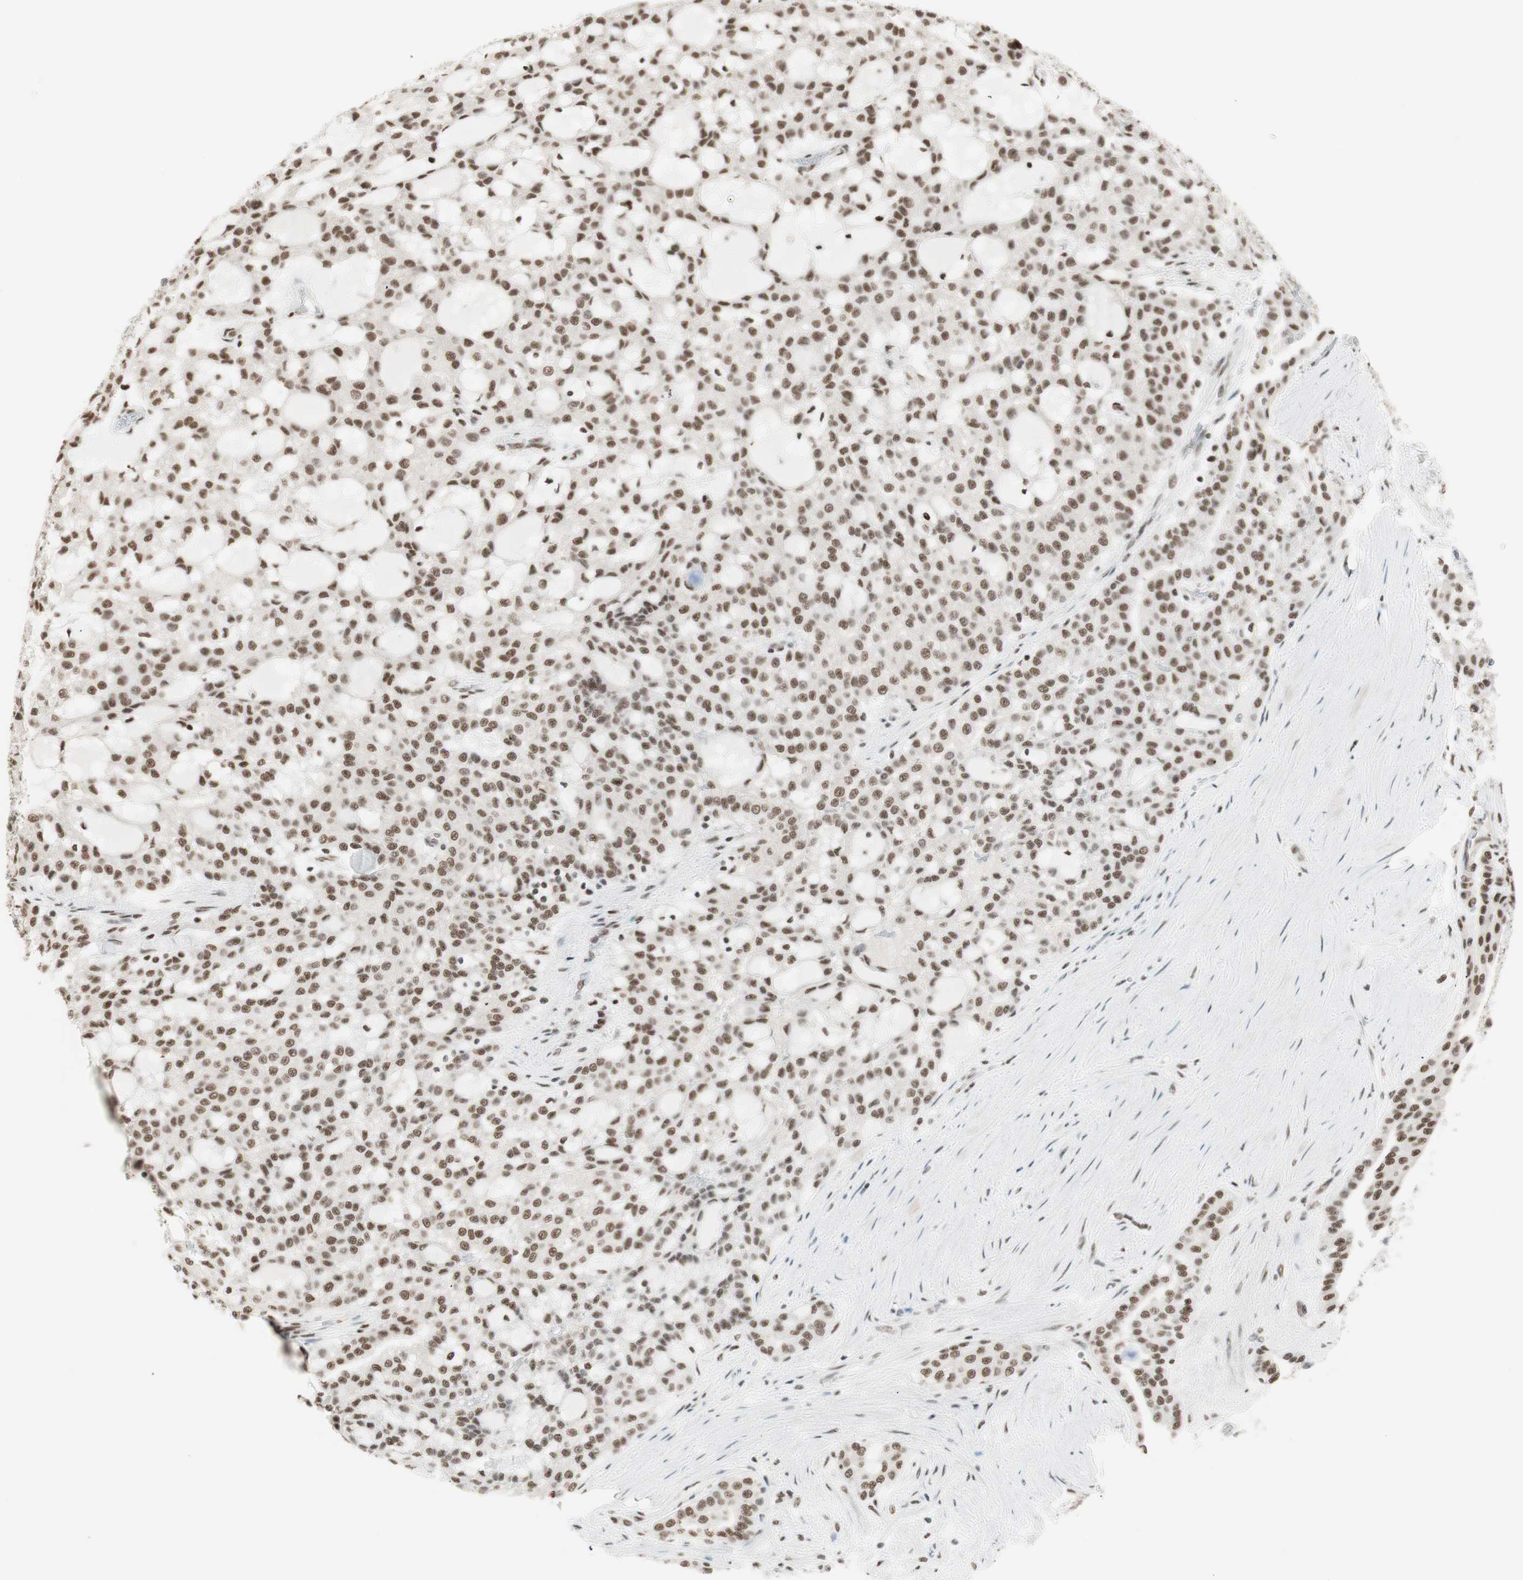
{"staining": {"intensity": "moderate", "quantity": ">75%", "location": "nuclear"}, "tissue": "renal cancer", "cell_type": "Tumor cells", "image_type": "cancer", "snomed": [{"axis": "morphology", "description": "Adenocarcinoma, NOS"}, {"axis": "topography", "description": "Kidney"}], "caption": "Immunohistochemical staining of renal adenocarcinoma demonstrates medium levels of moderate nuclear protein positivity in about >75% of tumor cells. Ihc stains the protein in brown and the nuclei are stained blue.", "gene": "SMARCE1", "patient": {"sex": "male", "age": 63}}